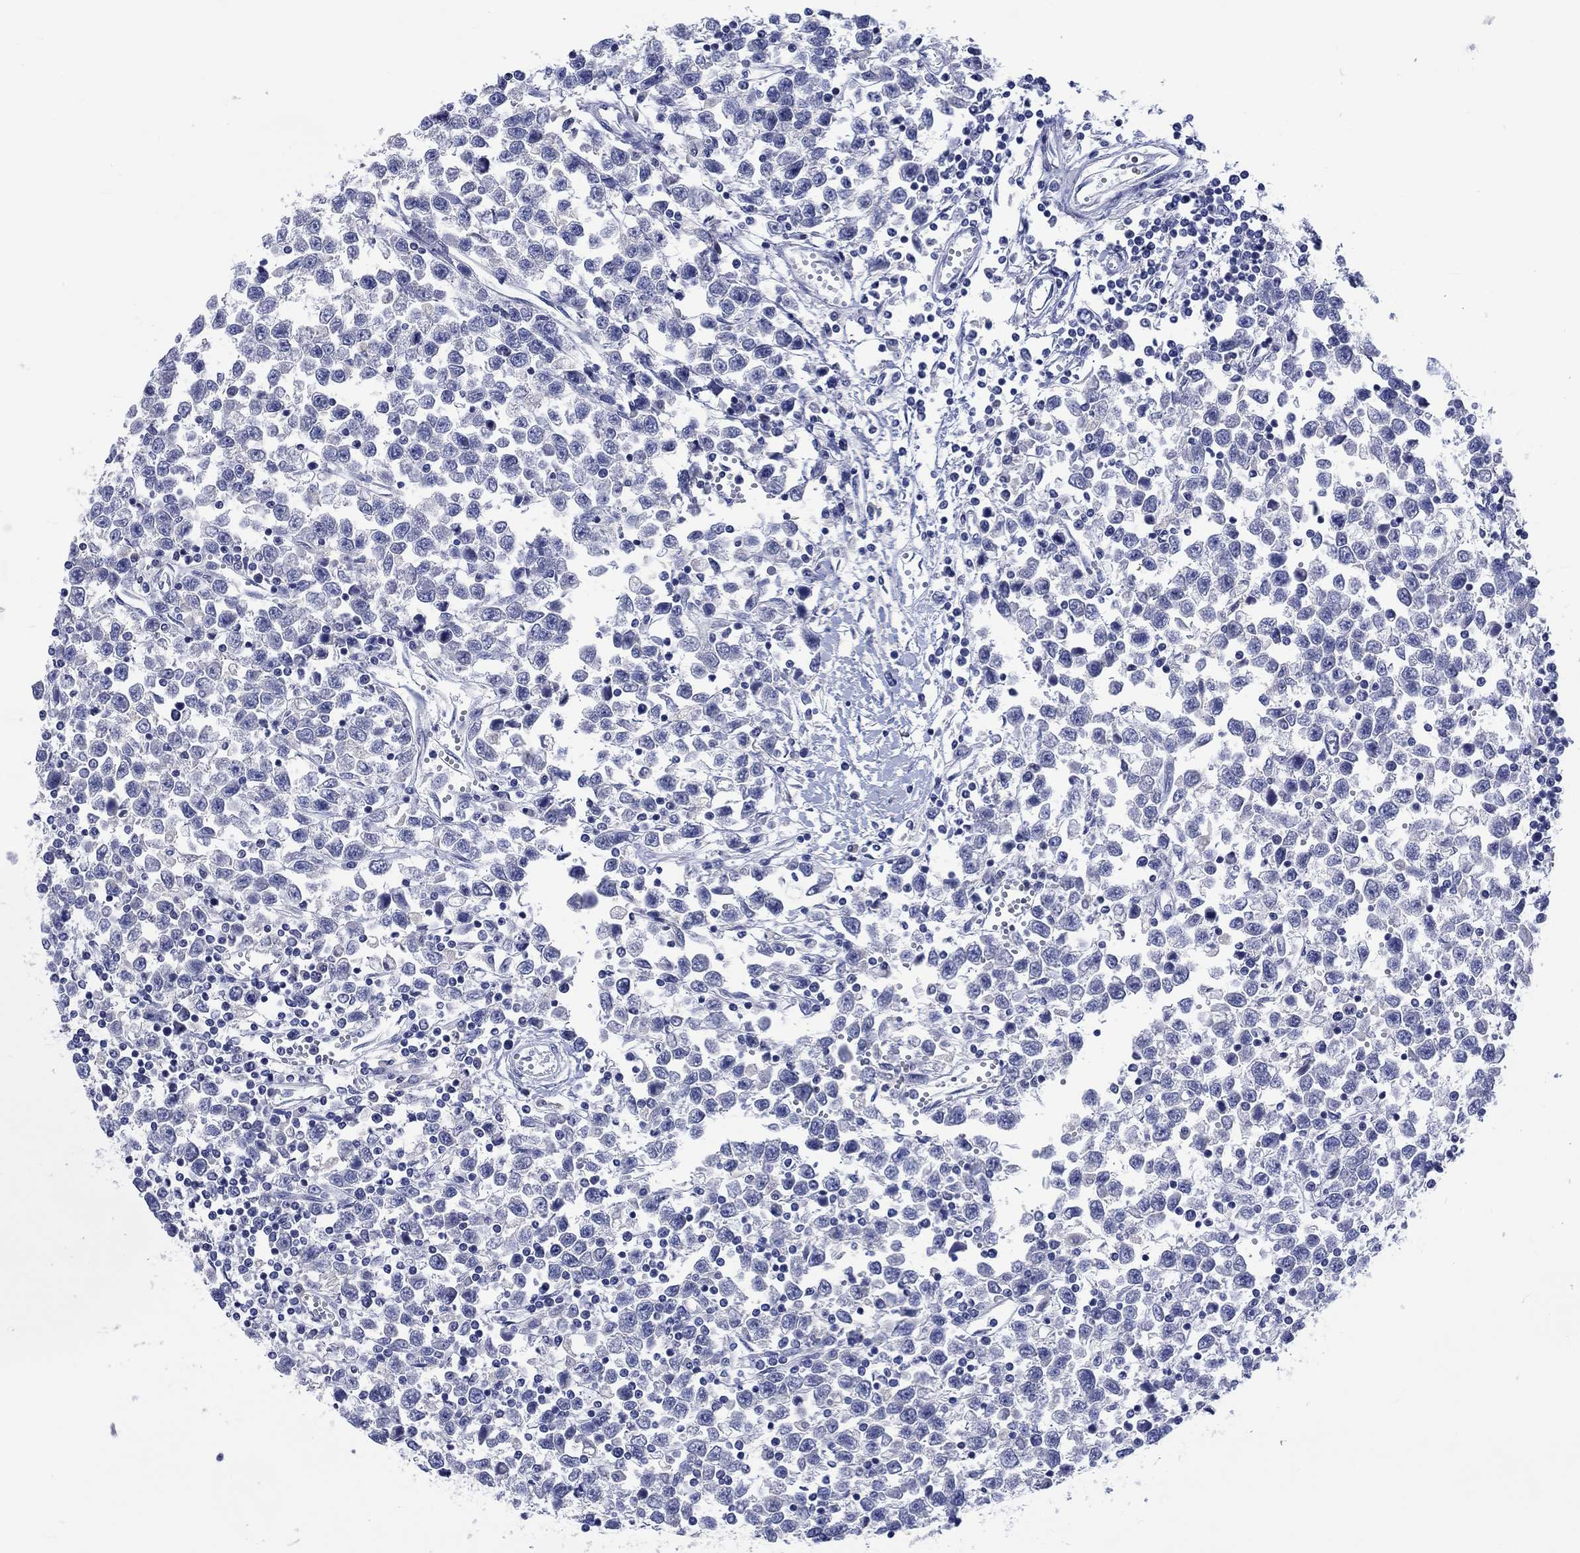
{"staining": {"intensity": "negative", "quantity": "none", "location": "none"}, "tissue": "testis cancer", "cell_type": "Tumor cells", "image_type": "cancer", "snomed": [{"axis": "morphology", "description": "Seminoma, NOS"}, {"axis": "topography", "description": "Testis"}], "caption": "Tumor cells are negative for brown protein staining in testis seminoma. (Stains: DAB (3,3'-diaminobenzidine) immunohistochemistry (IHC) with hematoxylin counter stain, Microscopy: brightfield microscopy at high magnification).", "gene": "TOMM20L", "patient": {"sex": "male", "age": 34}}